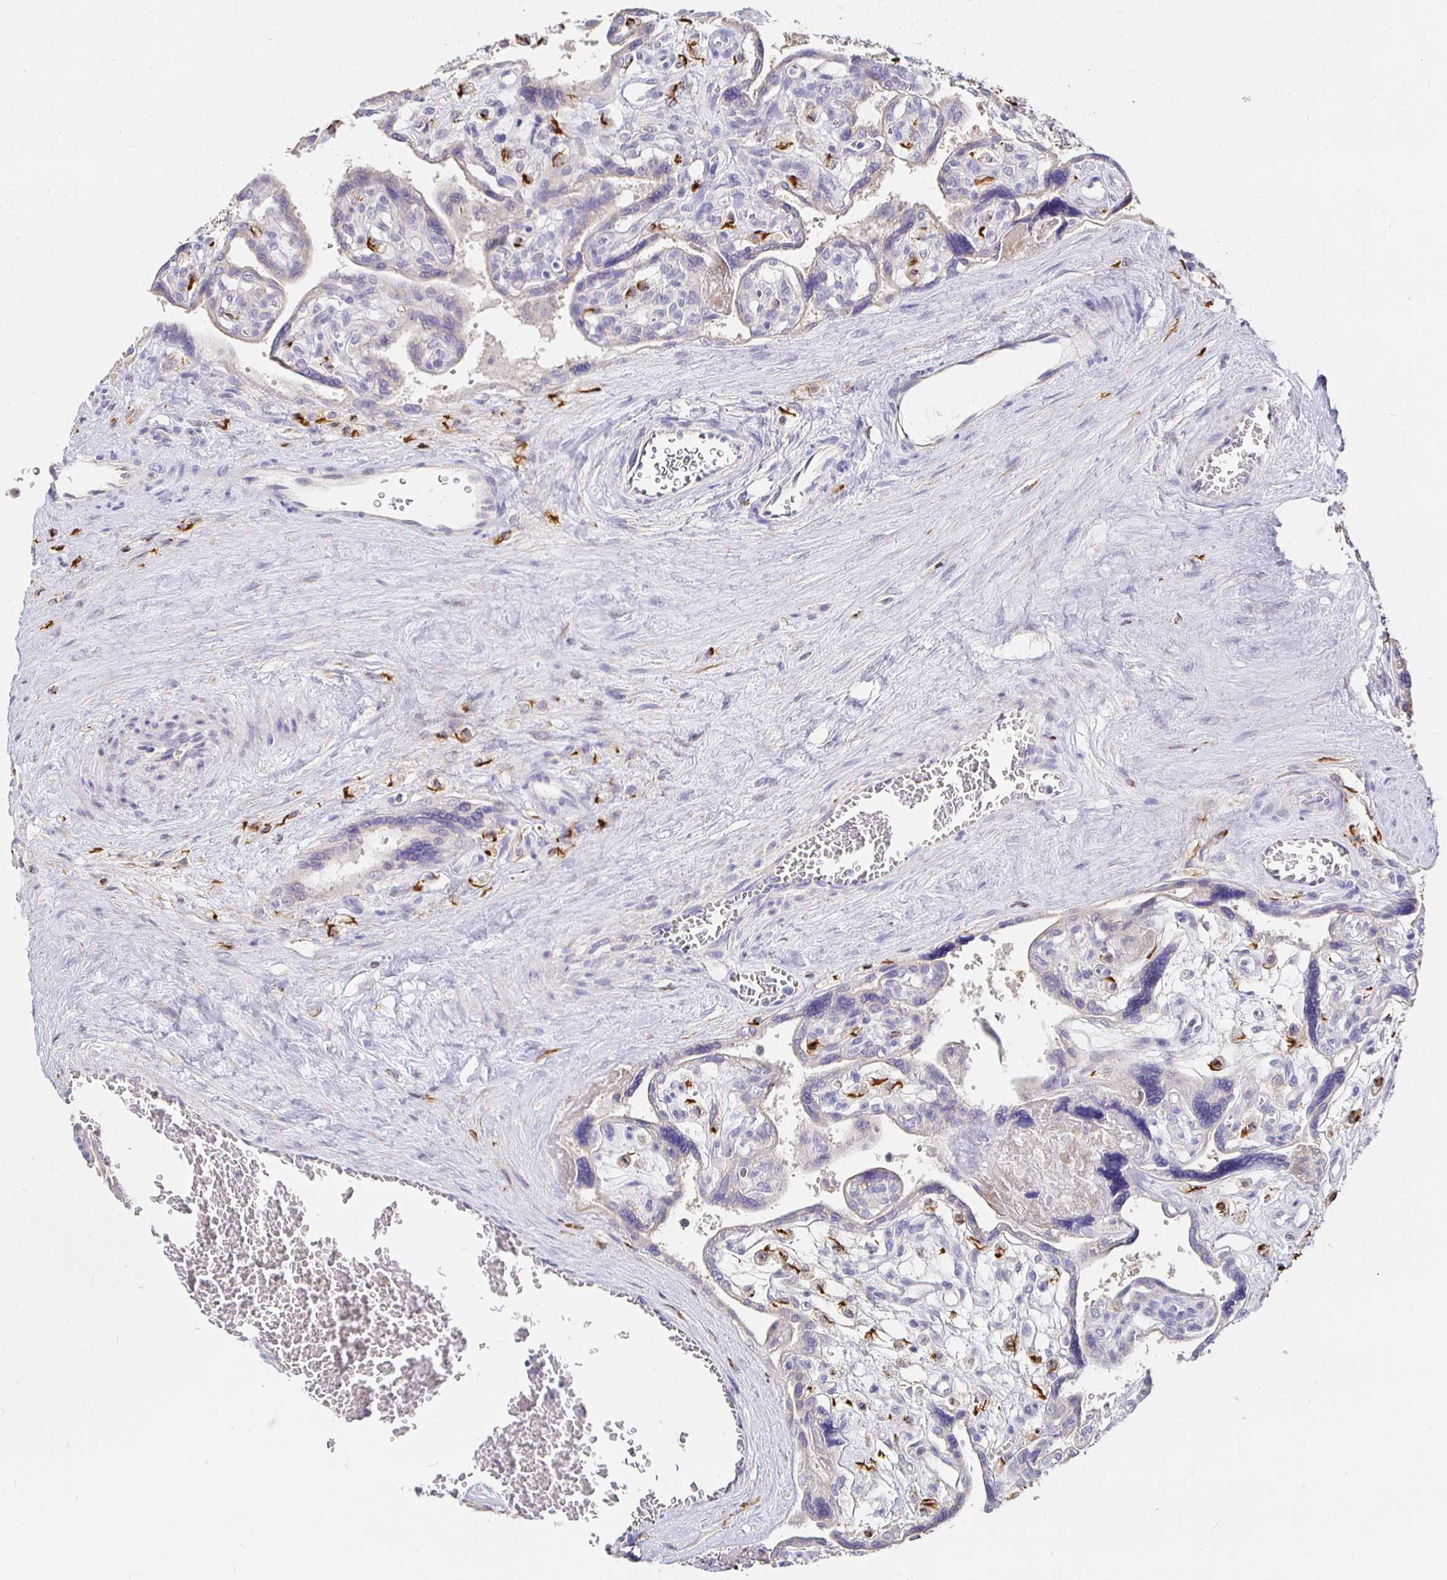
{"staining": {"intensity": "weak", "quantity": "25%-75%", "location": "cytoplasmic/membranous"}, "tissue": "placenta", "cell_type": "Trophoblastic cells", "image_type": "normal", "snomed": [{"axis": "morphology", "description": "Normal tissue, NOS"}, {"axis": "topography", "description": "Placenta"}], "caption": "Placenta was stained to show a protein in brown. There is low levels of weak cytoplasmic/membranous staining in about 25%-75% of trophoblastic cells. (Stains: DAB (3,3'-diaminobenzidine) in brown, nuclei in blue, Microscopy: brightfield microscopy at high magnification).", "gene": "CXCR3", "patient": {"sex": "female", "age": 39}}